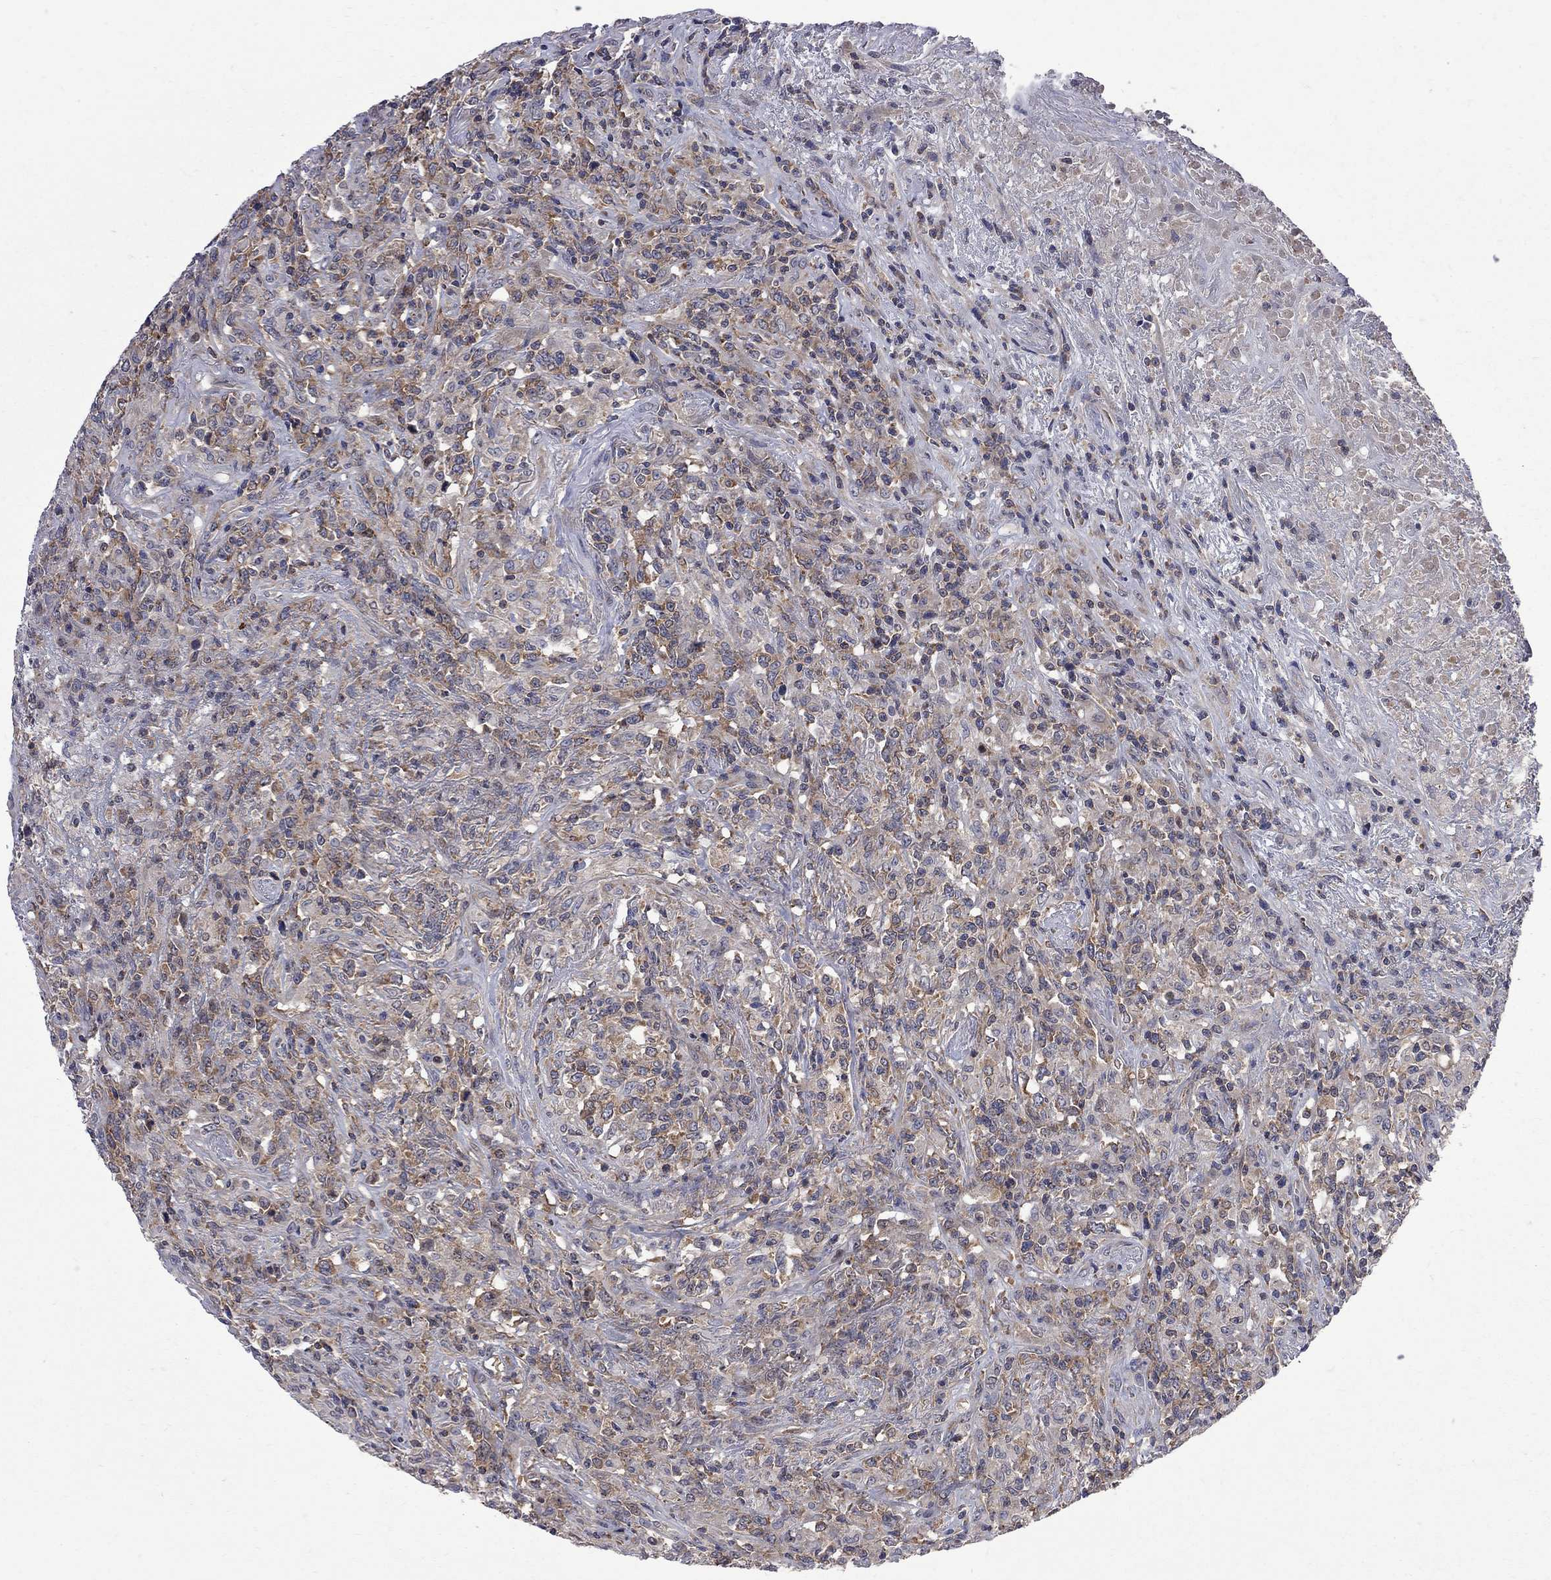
{"staining": {"intensity": "moderate", "quantity": "<25%", "location": "cytoplasmic/membranous"}, "tissue": "lymphoma", "cell_type": "Tumor cells", "image_type": "cancer", "snomed": [{"axis": "morphology", "description": "Malignant lymphoma, non-Hodgkin's type, High grade"}, {"axis": "topography", "description": "Lung"}], "caption": "Lymphoma tissue reveals moderate cytoplasmic/membranous positivity in about <25% of tumor cells, visualized by immunohistochemistry.", "gene": "CNOT11", "patient": {"sex": "male", "age": 79}}